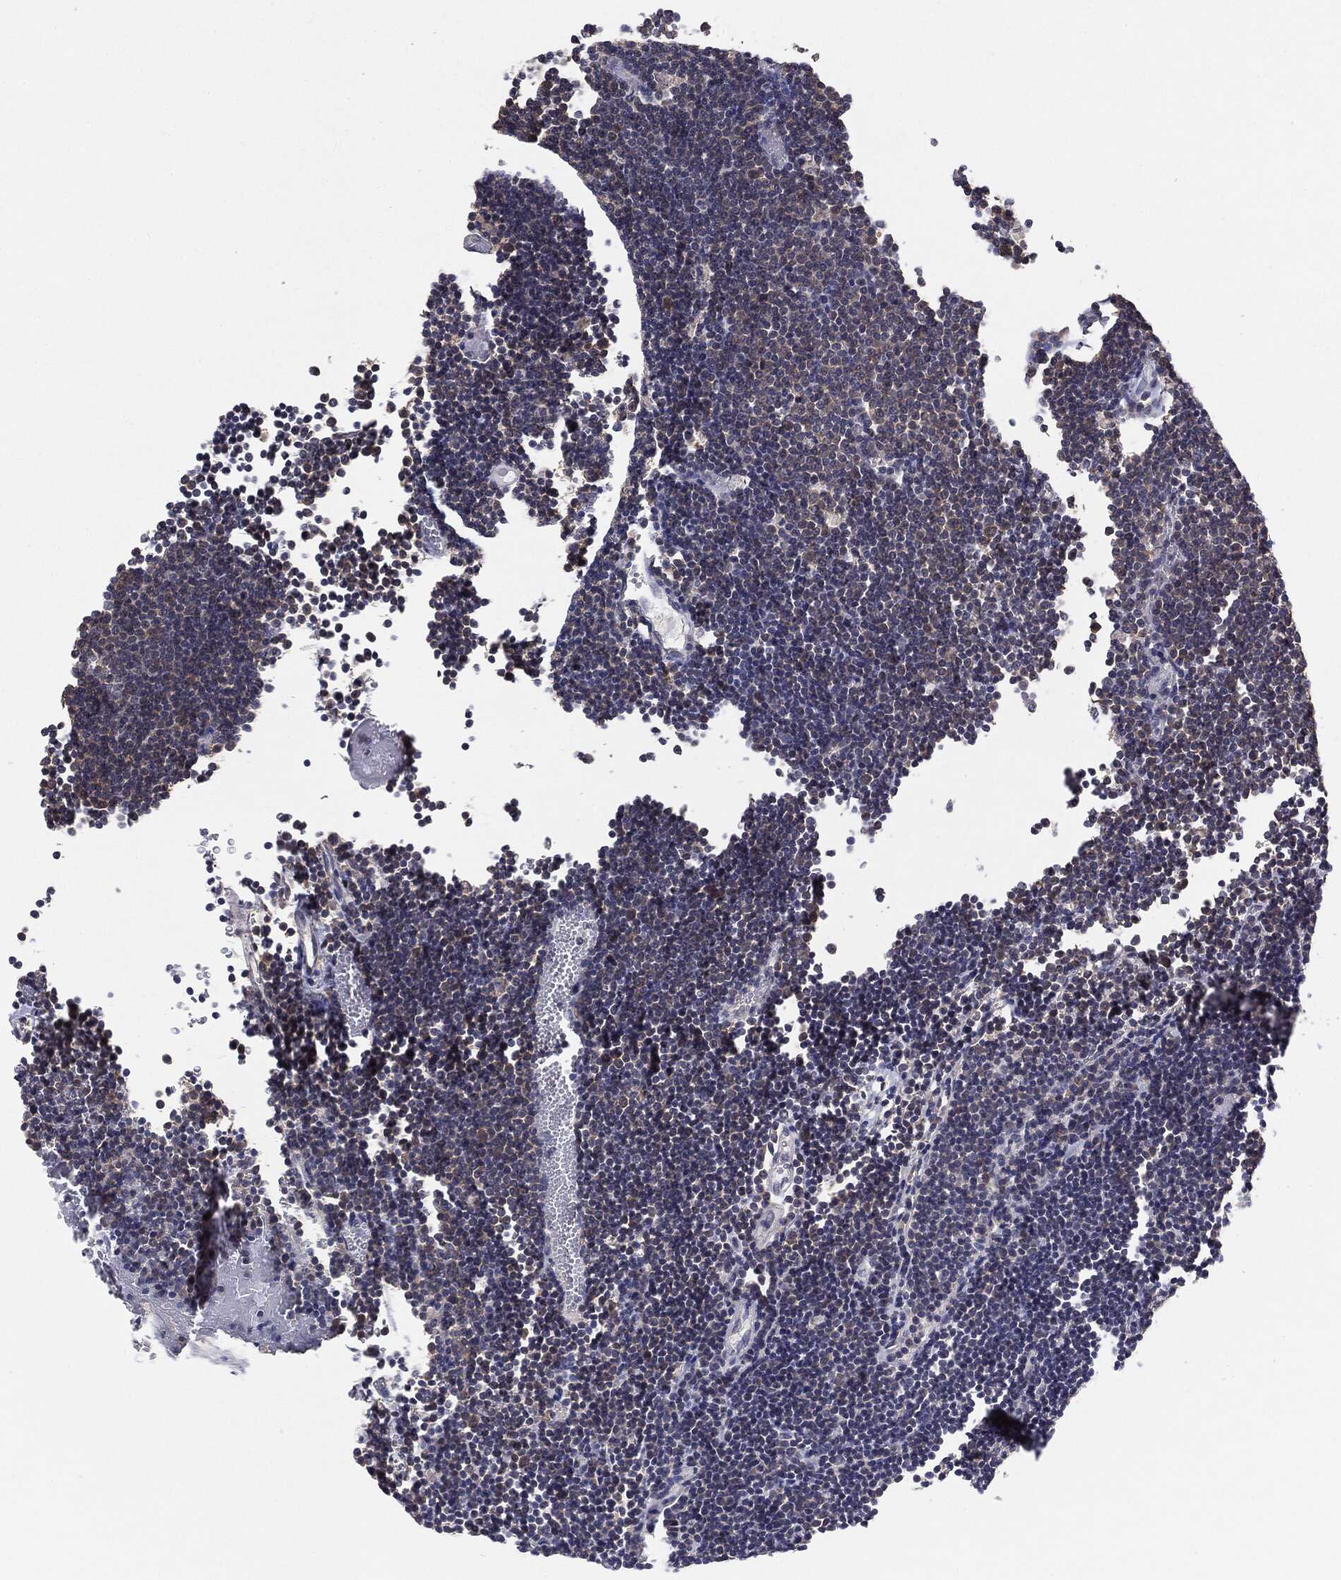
{"staining": {"intensity": "negative", "quantity": "none", "location": "none"}, "tissue": "lymphoma", "cell_type": "Tumor cells", "image_type": "cancer", "snomed": [{"axis": "morphology", "description": "Malignant lymphoma, non-Hodgkin's type, Low grade"}, {"axis": "topography", "description": "Brain"}], "caption": "There is no significant positivity in tumor cells of lymphoma.", "gene": "KRT7", "patient": {"sex": "female", "age": 66}}